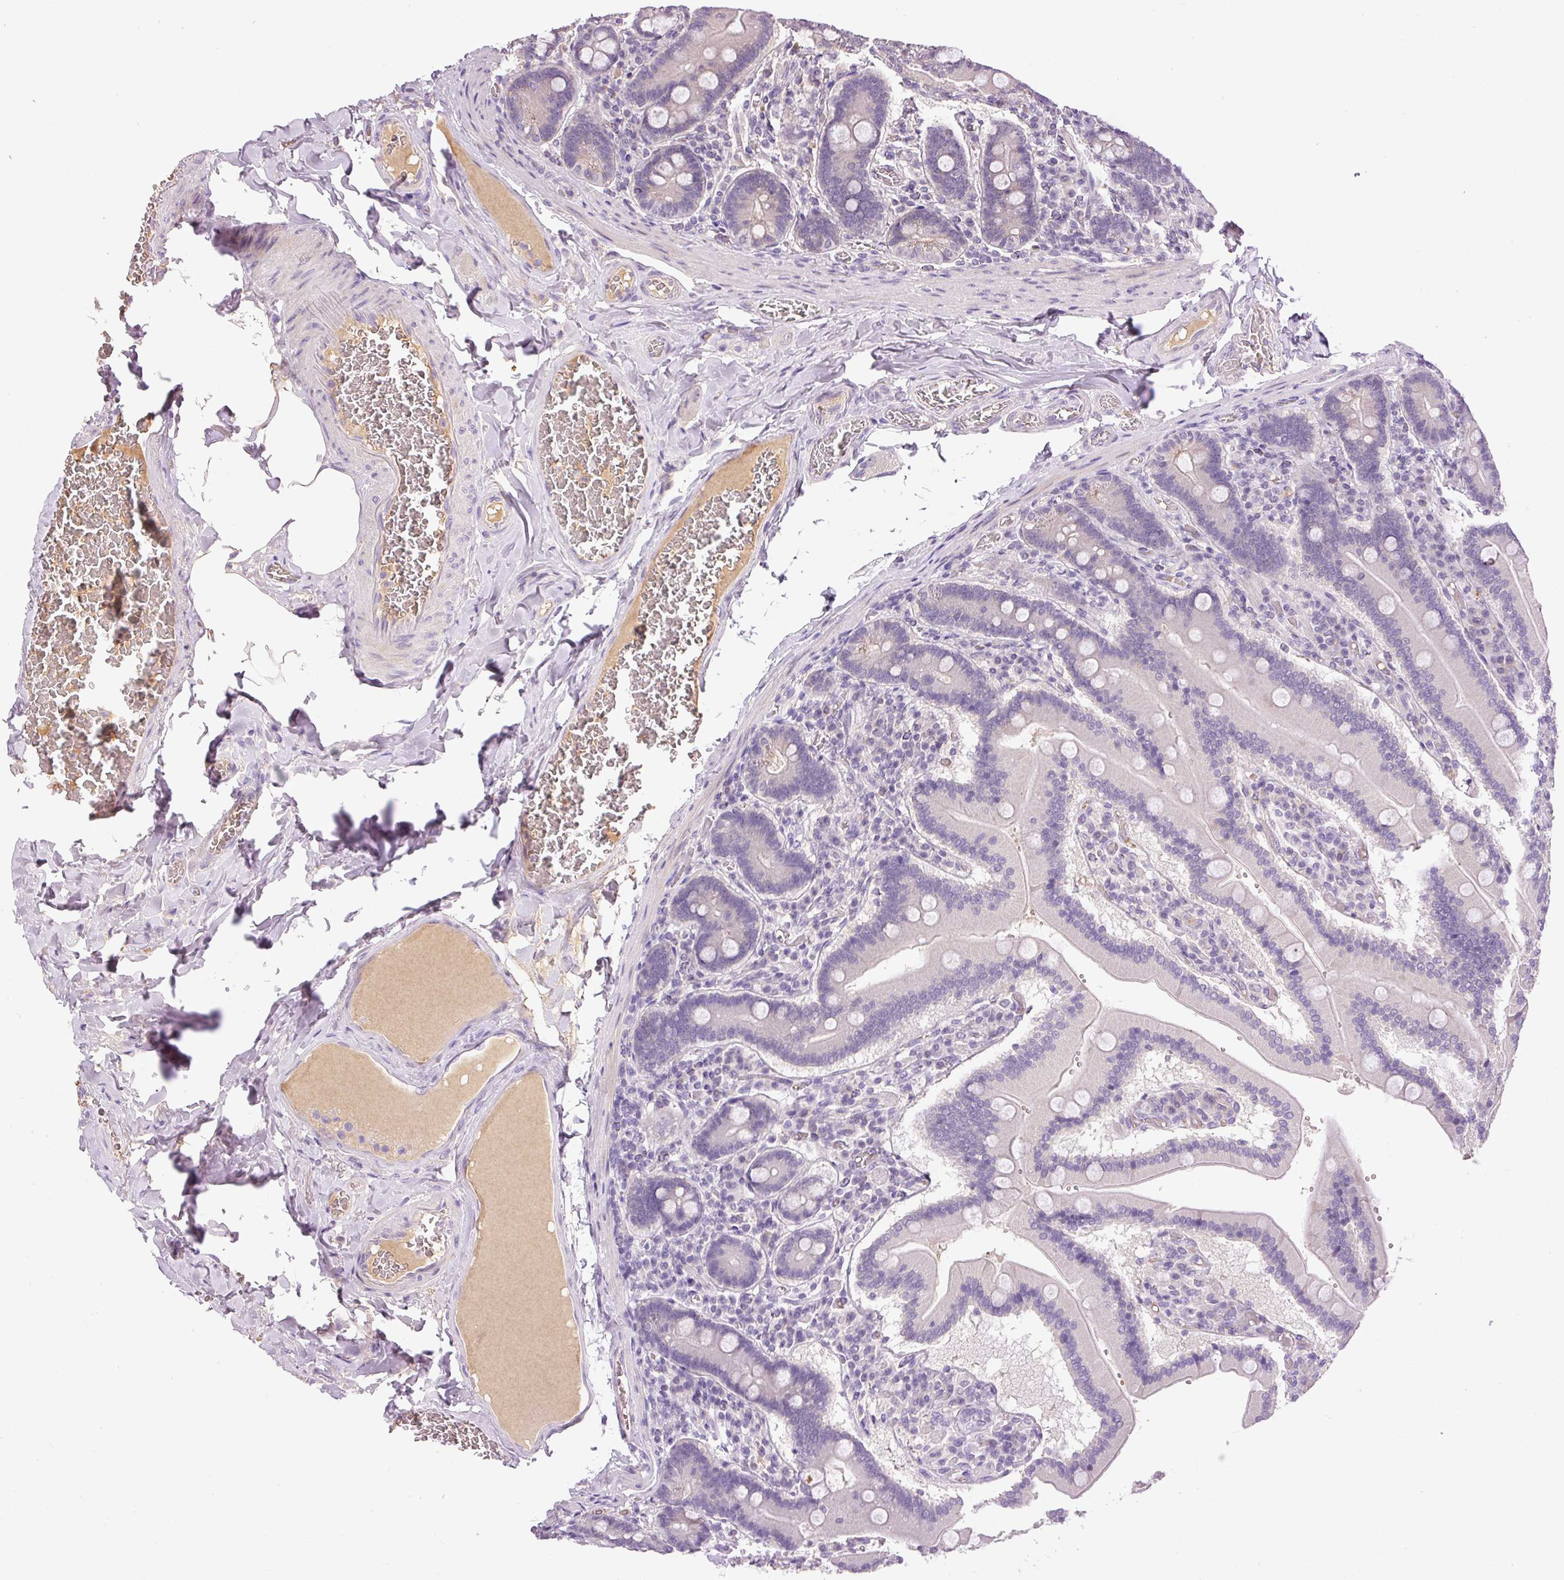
{"staining": {"intensity": "negative", "quantity": "none", "location": "none"}, "tissue": "duodenum", "cell_type": "Glandular cells", "image_type": "normal", "snomed": [{"axis": "morphology", "description": "Normal tissue, NOS"}, {"axis": "topography", "description": "Duodenum"}], "caption": "A high-resolution photomicrograph shows immunohistochemistry staining of unremarkable duodenum, which shows no significant staining in glandular cells. (Immunohistochemistry, brightfield microscopy, high magnification).", "gene": "CMTM8", "patient": {"sex": "female", "age": 62}}